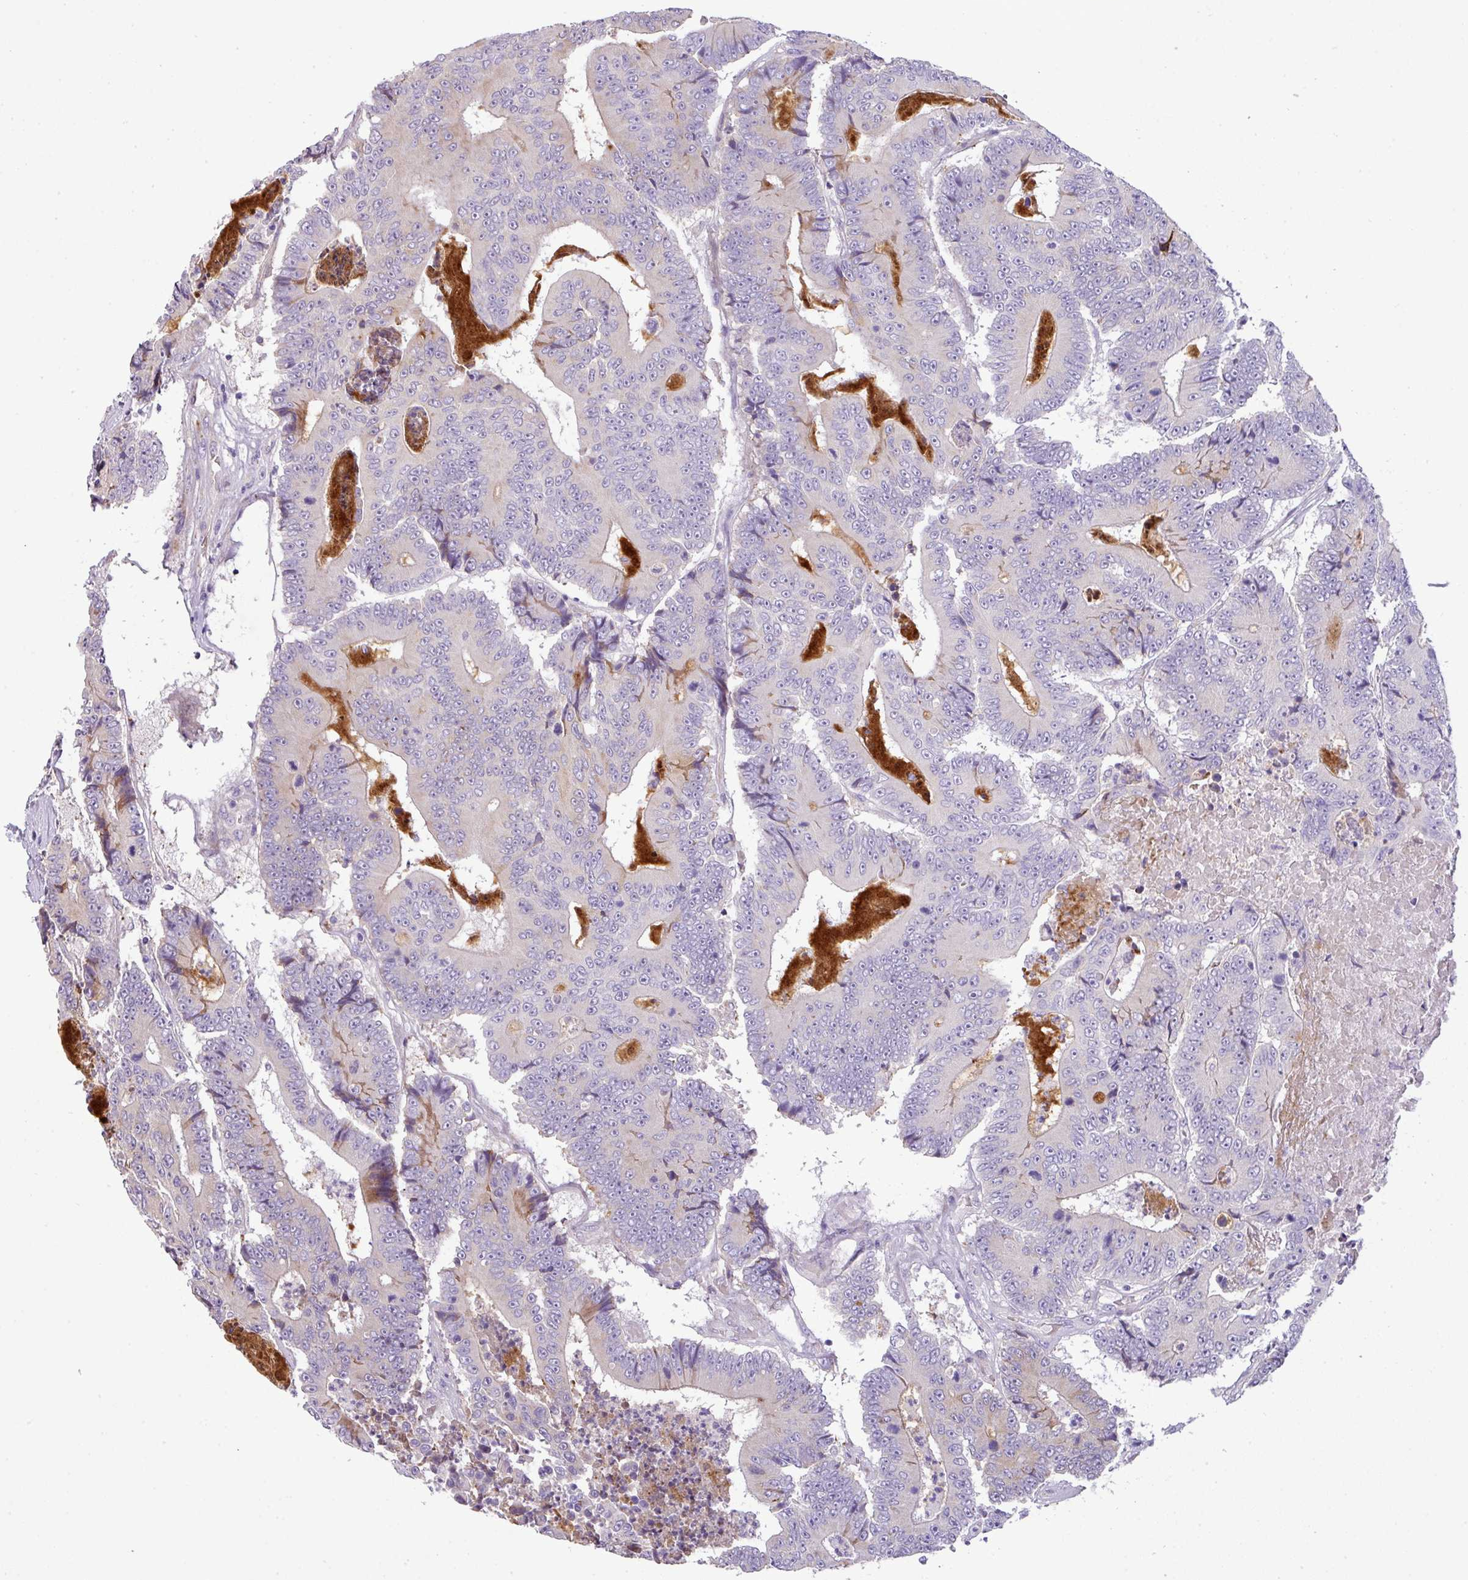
{"staining": {"intensity": "negative", "quantity": "none", "location": "none"}, "tissue": "colorectal cancer", "cell_type": "Tumor cells", "image_type": "cancer", "snomed": [{"axis": "morphology", "description": "Adenocarcinoma, NOS"}, {"axis": "topography", "description": "Colon"}], "caption": "Human colorectal cancer stained for a protein using immunohistochemistry (IHC) reveals no staining in tumor cells.", "gene": "PIK3R5", "patient": {"sex": "male", "age": 83}}